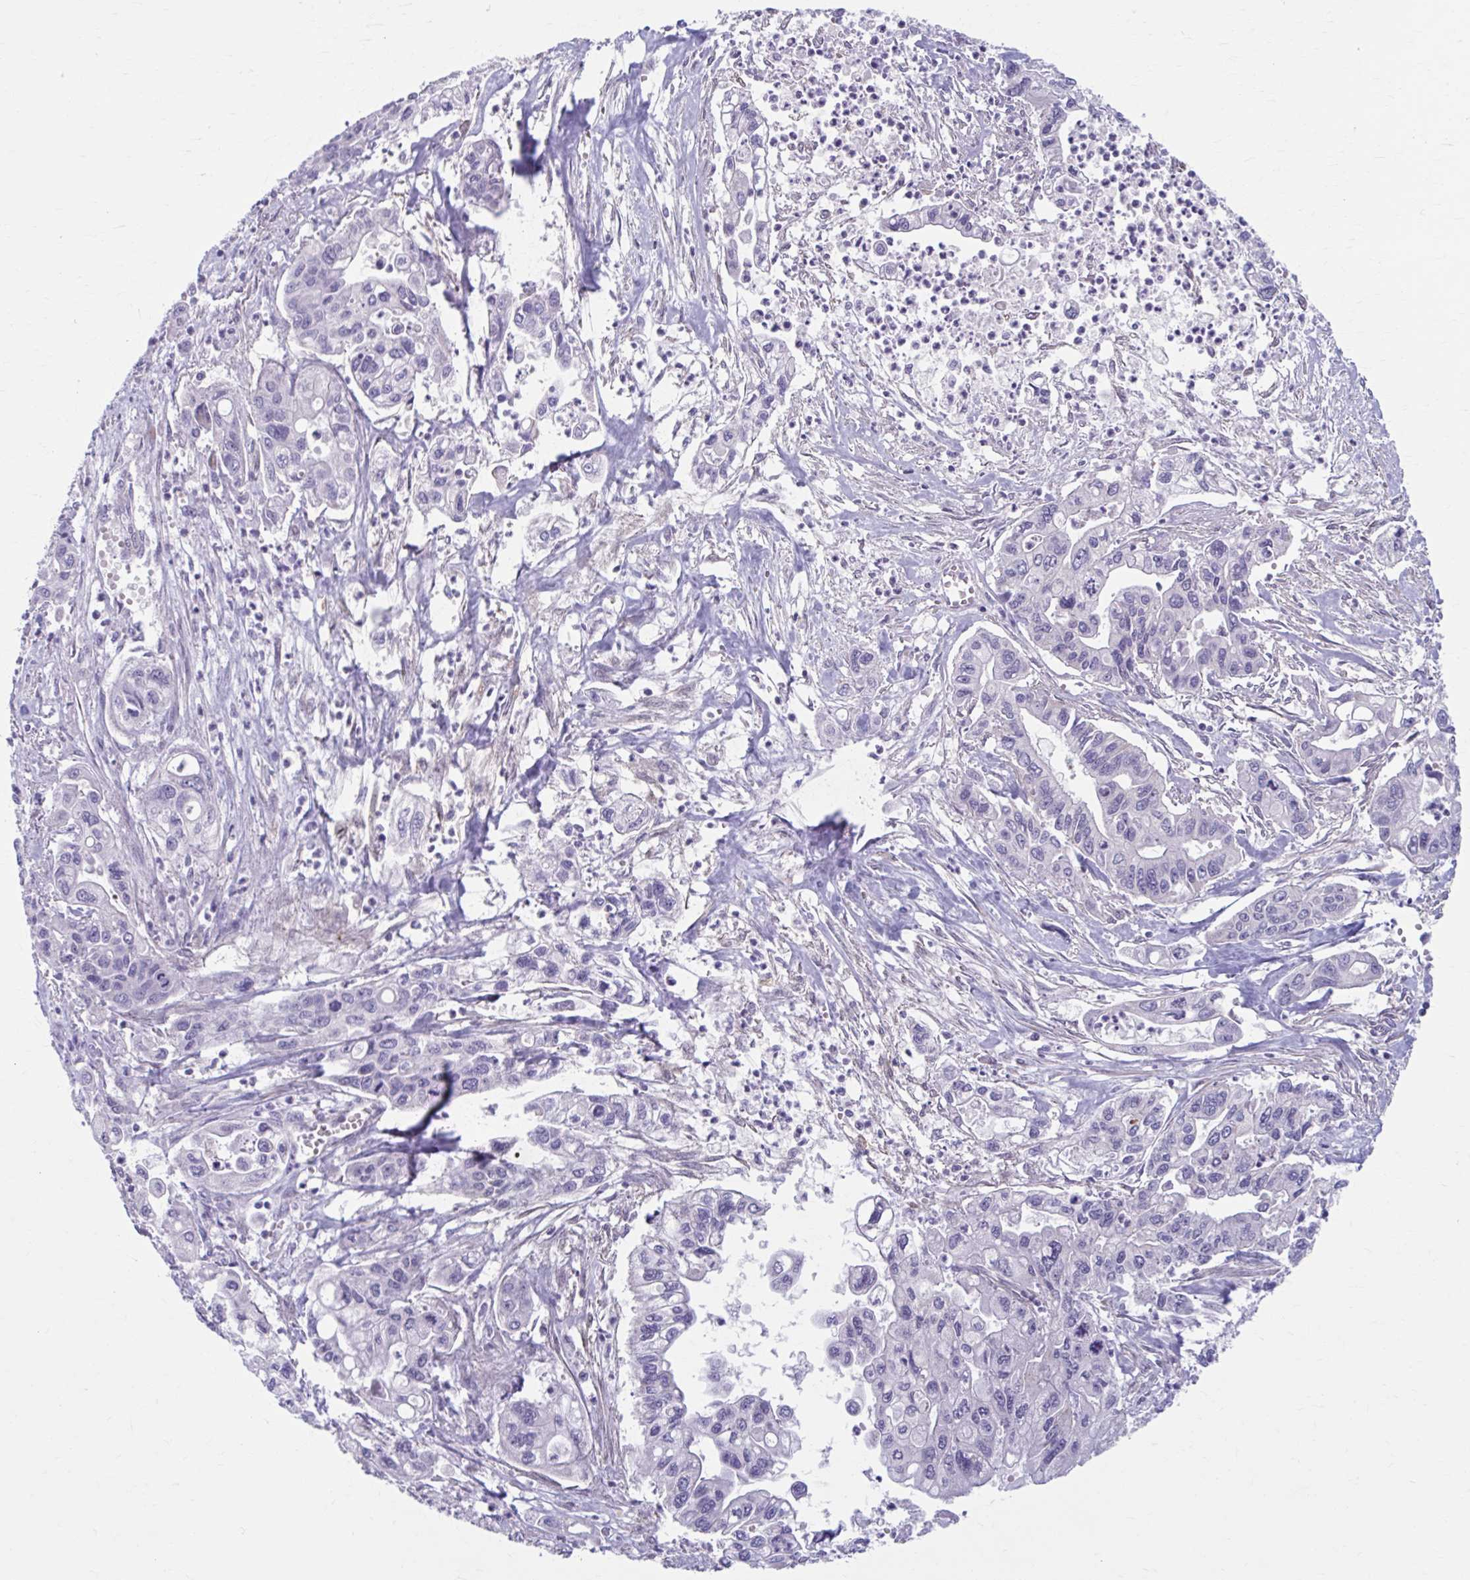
{"staining": {"intensity": "negative", "quantity": "none", "location": "none"}, "tissue": "pancreatic cancer", "cell_type": "Tumor cells", "image_type": "cancer", "snomed": [{"axis": "morphology", "description": "Adenocarcinoma, NOS"}, {"axis": "topography", "description": "Pancreas"}], "caption": "IHC micrograph of pancreatic cancer (adenocarcinoma) stained for a protein (brown), which displays no positivity in tumor cells.", "gene": "CHST3", "patient": {"sex": "male", "age": 62}}